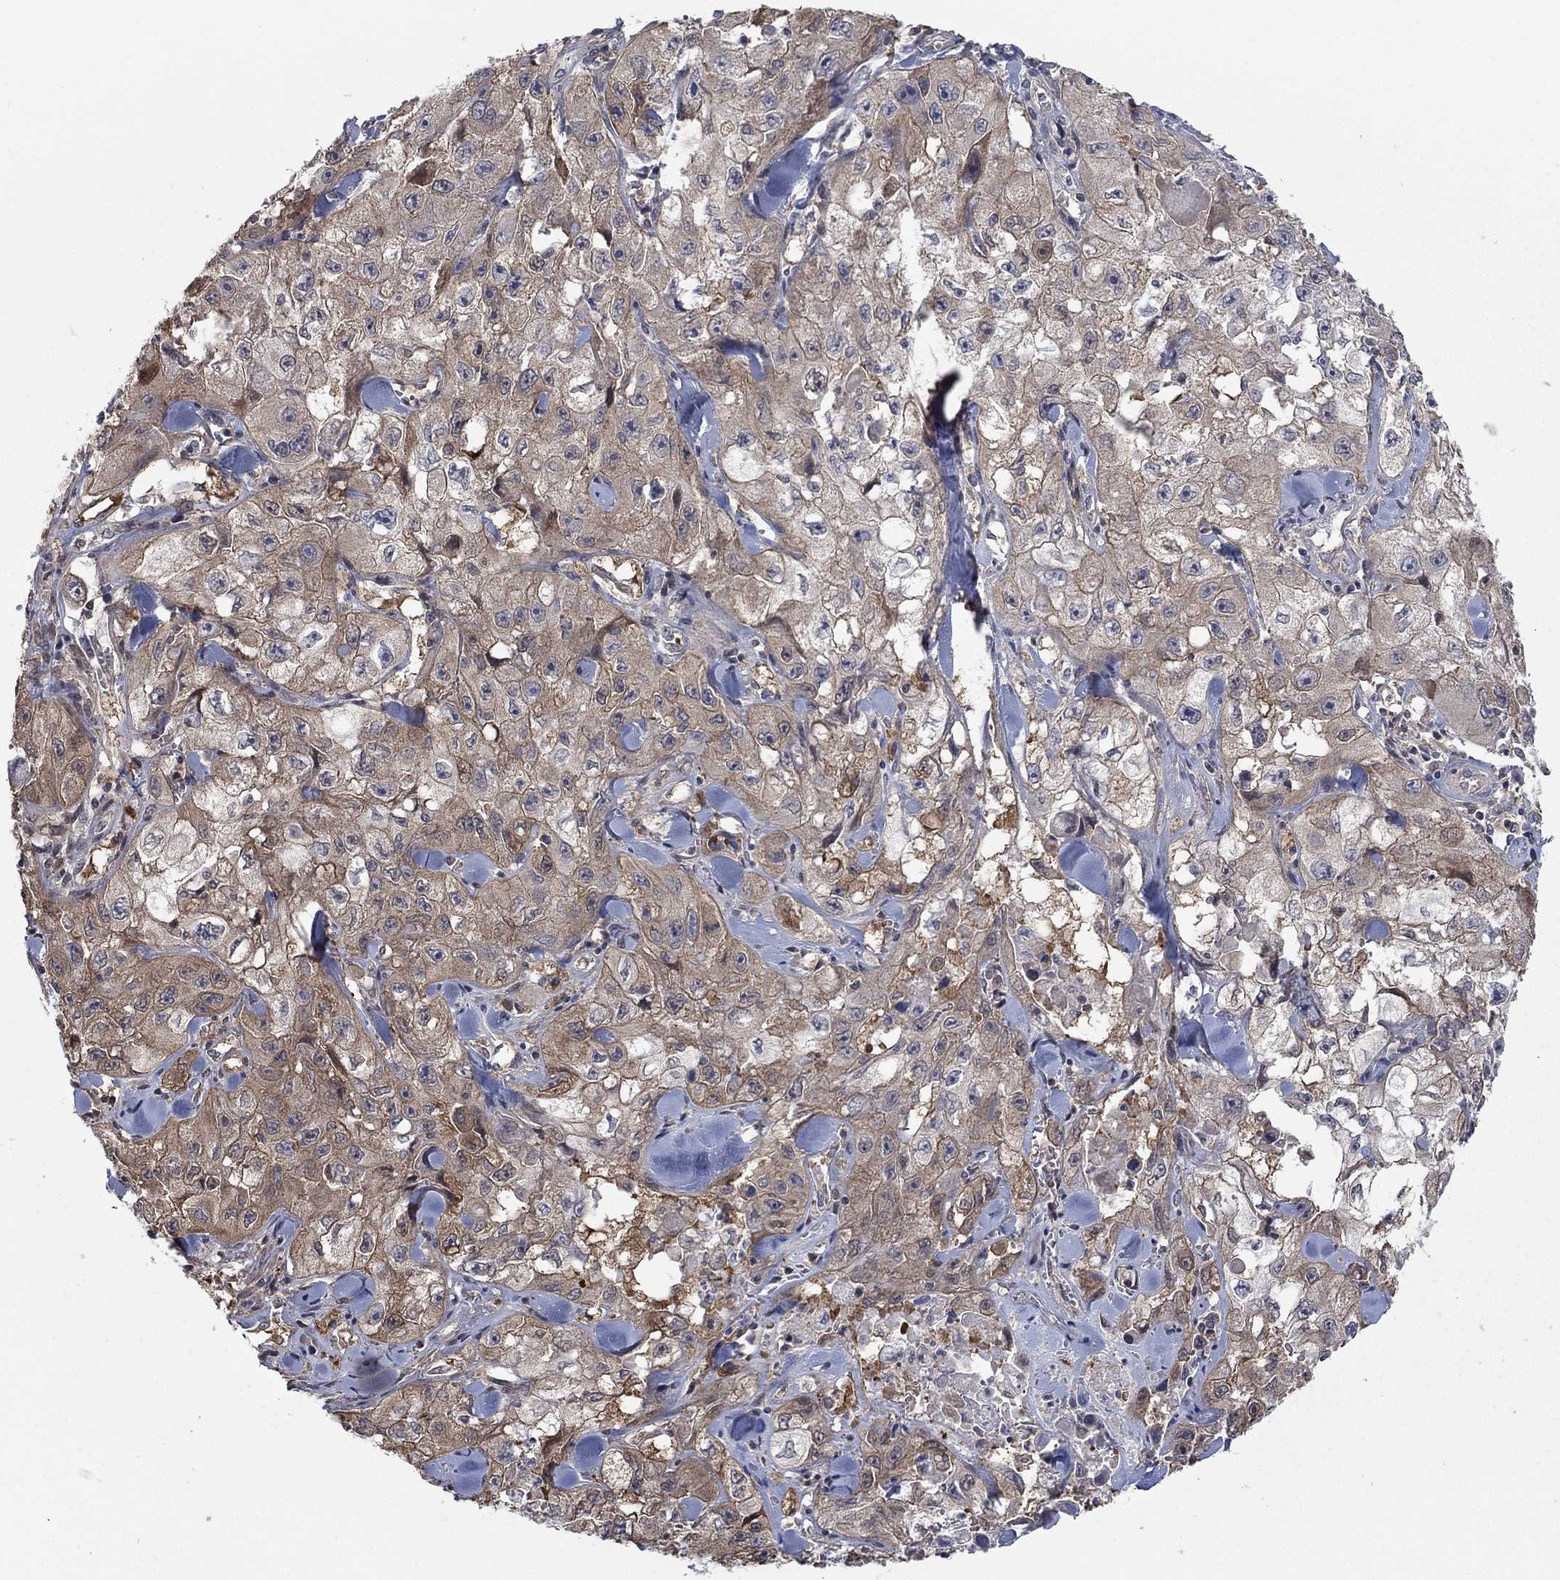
{"staining": {"intensity": "moderate", "quantity": ">75%", "location": "cytoplasmic/membranous"}, "tissue": "skin cancer", "cell_type": "Tumor cells", "image_type": "cancer", "snomed": [{"axis": "morphology", "description": "Squamous cell carcinoma, NOS"}, {"axis": "topography", "description": "Skin"}, {"axis": "topography", "description": "Subcutis"}], "caption": "Skin squamous cell carcinoma tissue demonstrates moderate cytoplasmic/membranous positivity in approximately >75% of tumor cells, visualized by immunohistochemistry. Nuclei are stained in blue.", "gene": "PDZD2", "patient": {"sex": "male", "age": 73}}